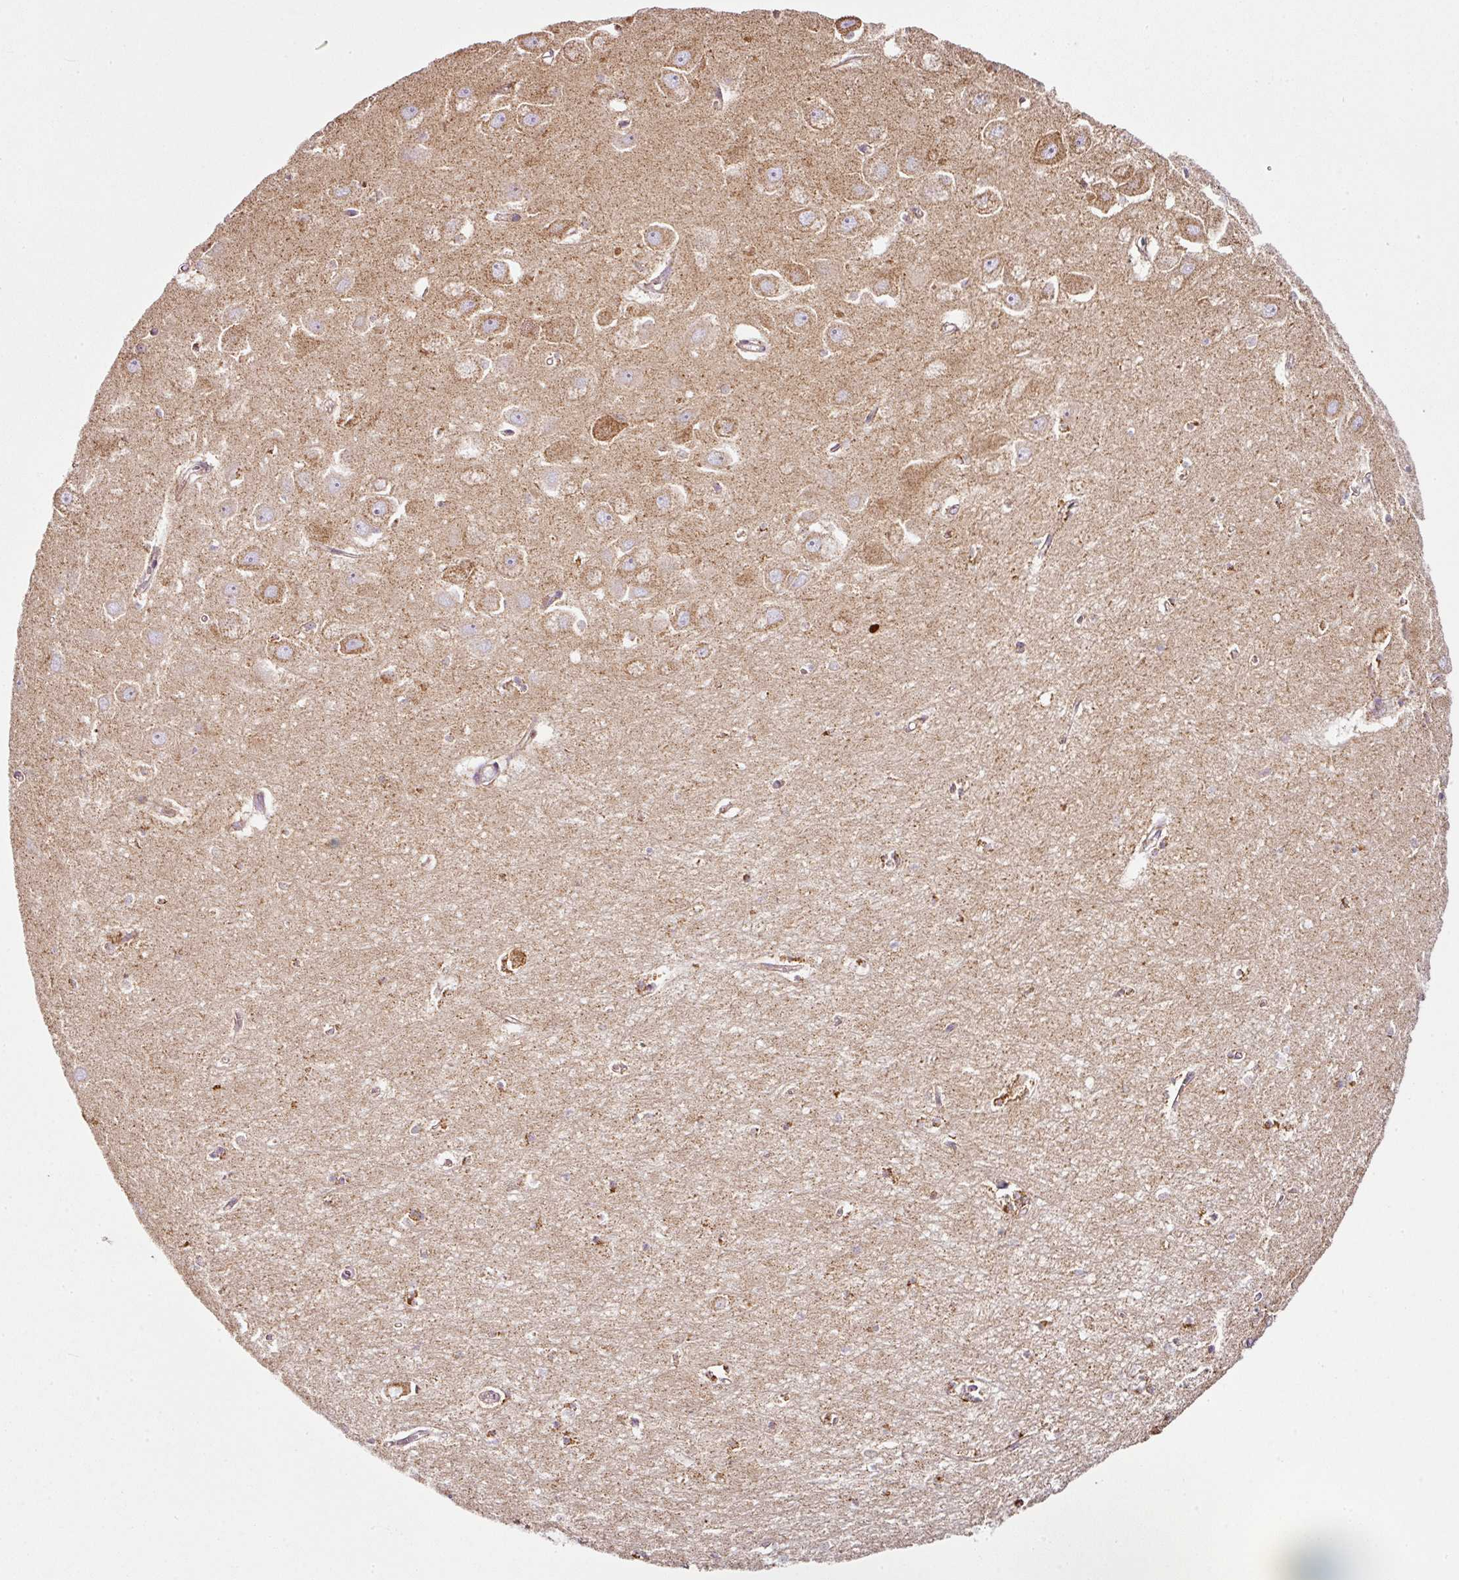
{"staining": {"intensity": "moderate", "quantity": "<25%", "location": "cytoplasmic/membranous"}, "tissue": "hippocampus", "cell_type": "Glial cells", "image_type": "normal", "snomed": [{"axis": "morphology", "description": "Normal tissue, NOS"}, {"axis": "topography", "description": "Hippocampus"}], "caption": "Immunohistochemistry of benign hippocampus reveals low levels of moderate cytoplasmic/membranous staining in about <25% of glial cells. The staining was performed using DAB to visualize the protein expression in brown, while the nuclei were stained in blue with hematoxylin (Magnification: 20x).", "gene": "SDHA", "patient": {"sex": "female", "age": 64}}